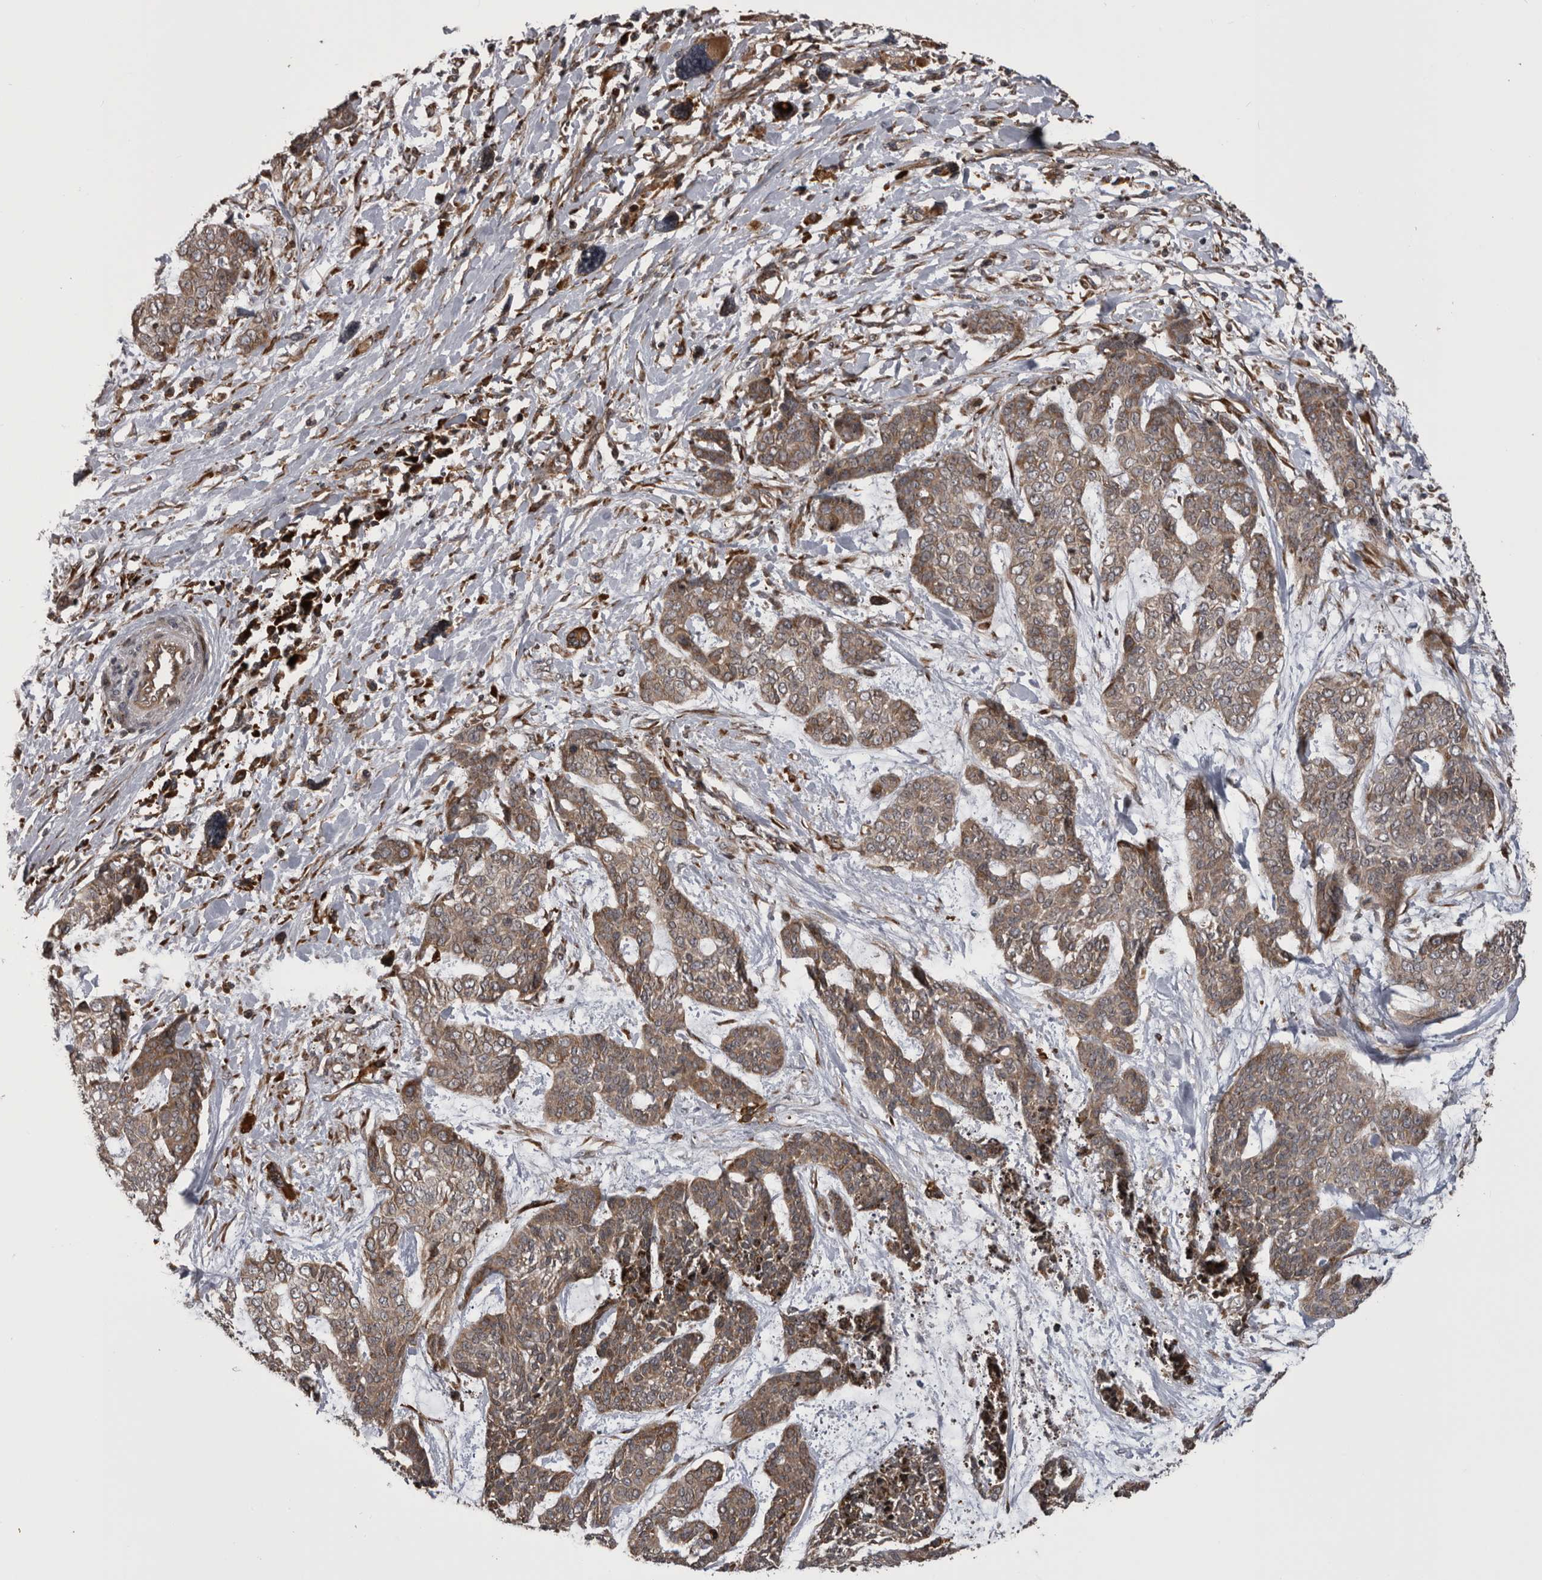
{"staining": {"intensity": "weak", "quantity": ">75%", "location": "cytoplasmic/membranous"}, "tissue": "skin cancer", "cell_type": "Tumor cells", "image_type": "cancer", "snomed": [{"axis": "morphology", "description": "Basal cell carcinoma"}, {"axis": "topography", "description": "Skin"}], "caption": "Protein expression analysis of human skin cancer (basal cell carcinoma) reveals weak cytoplasmic/membranous expression in approximately >75% of tumor cells.", "gene": "RAB3GAP2", "patient": {"sex": "female", "age": 64}}